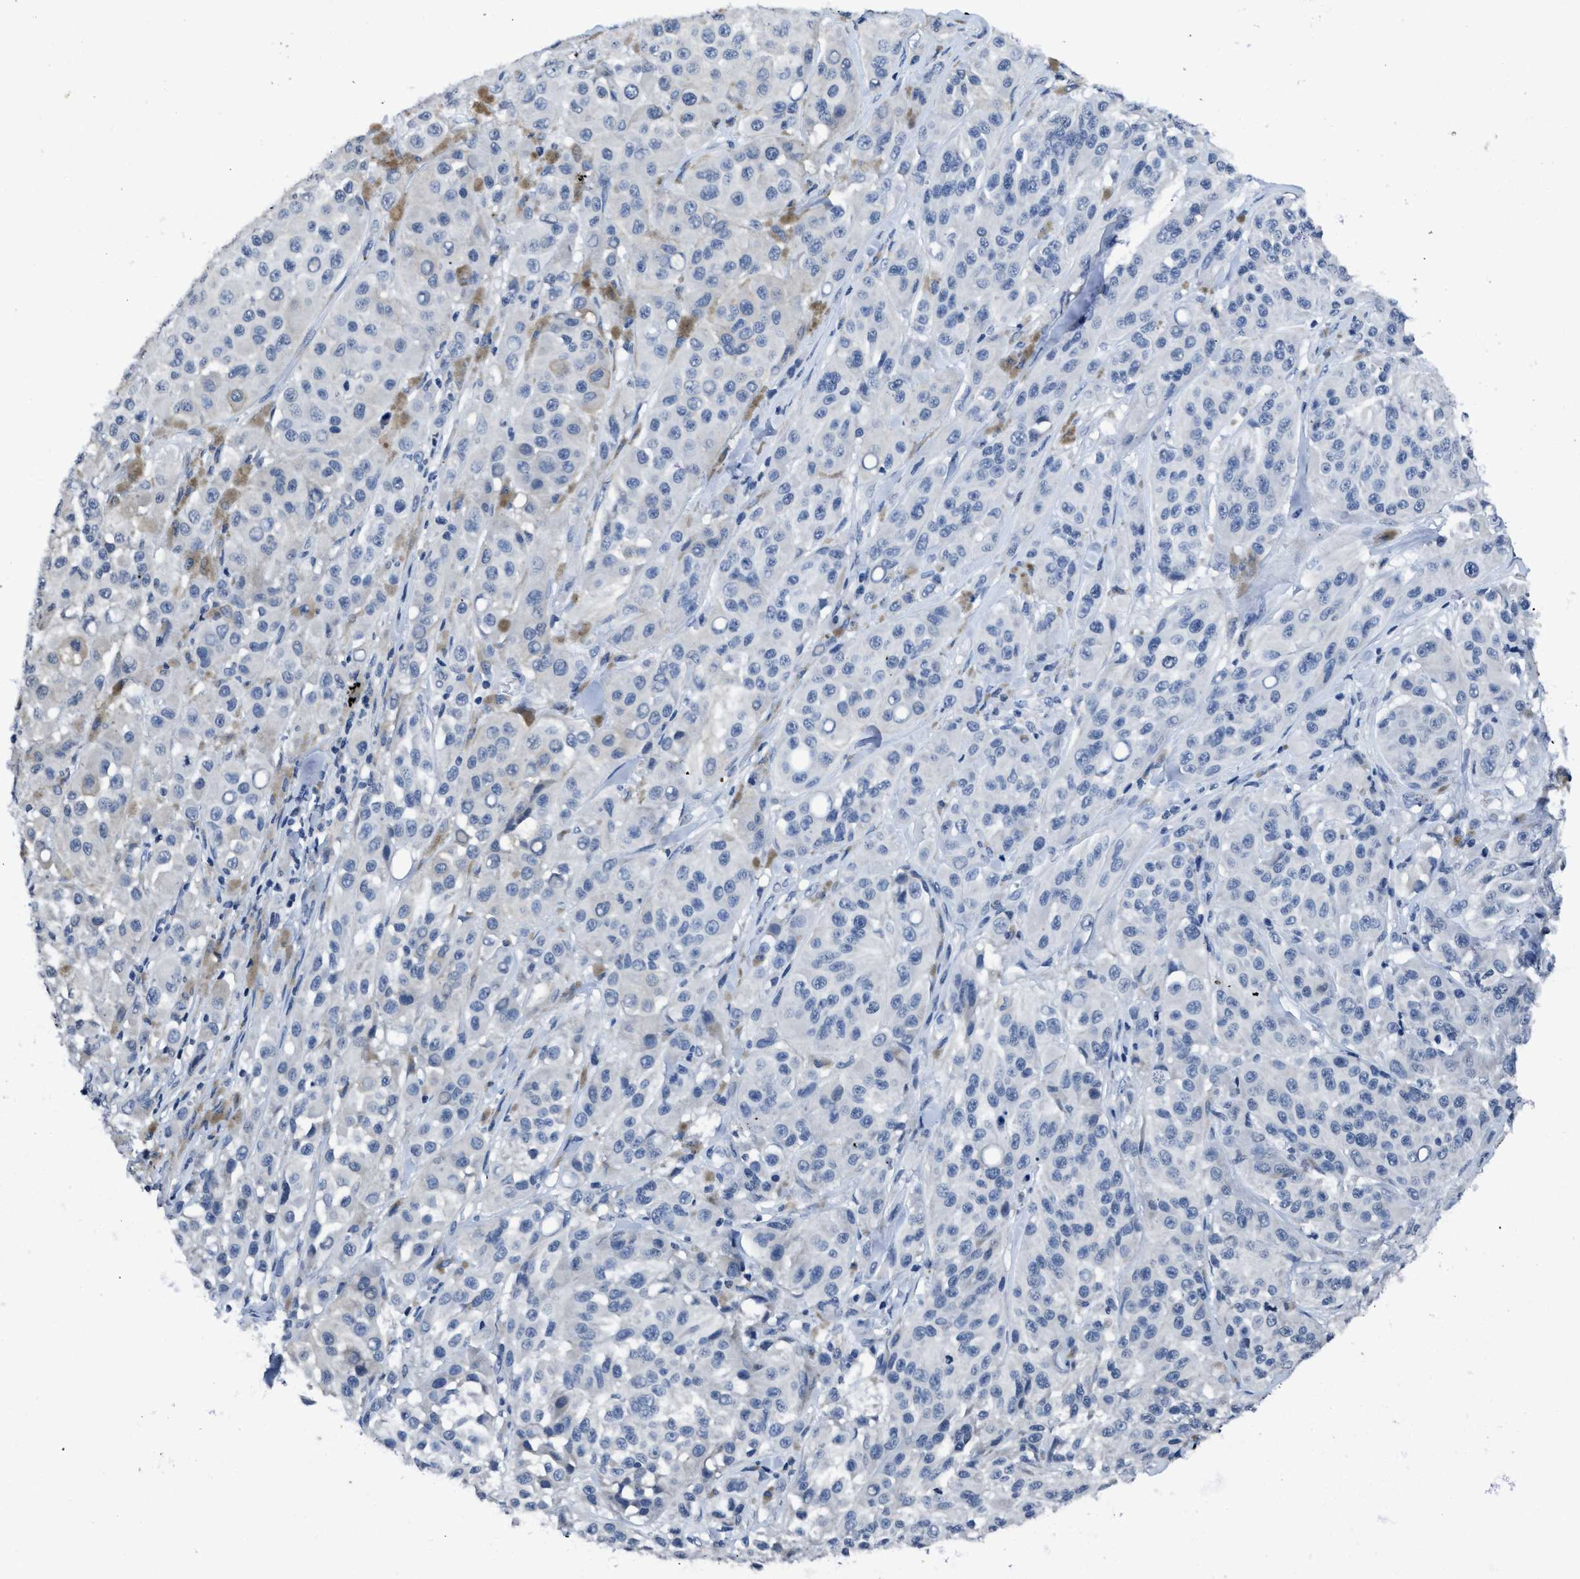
{"staining": {"intensity": "negative", "quantity": "none", "location": "none"}, "tissue": "melanoma", "cell_type": "Tumor cells", "image_type": "cancer", "snomed": [{"axis": "morphology", "description": "Malignant melanoma, NOS"}, {"axis": "topography", "description": "Skin"}], "caption": "Tumor cells are negative for brown protein staining in malignant melanoma. Nuclei are stained in blue.", "gene": "ITGA2B", "patient": {"sex": "male", "age": 84}}